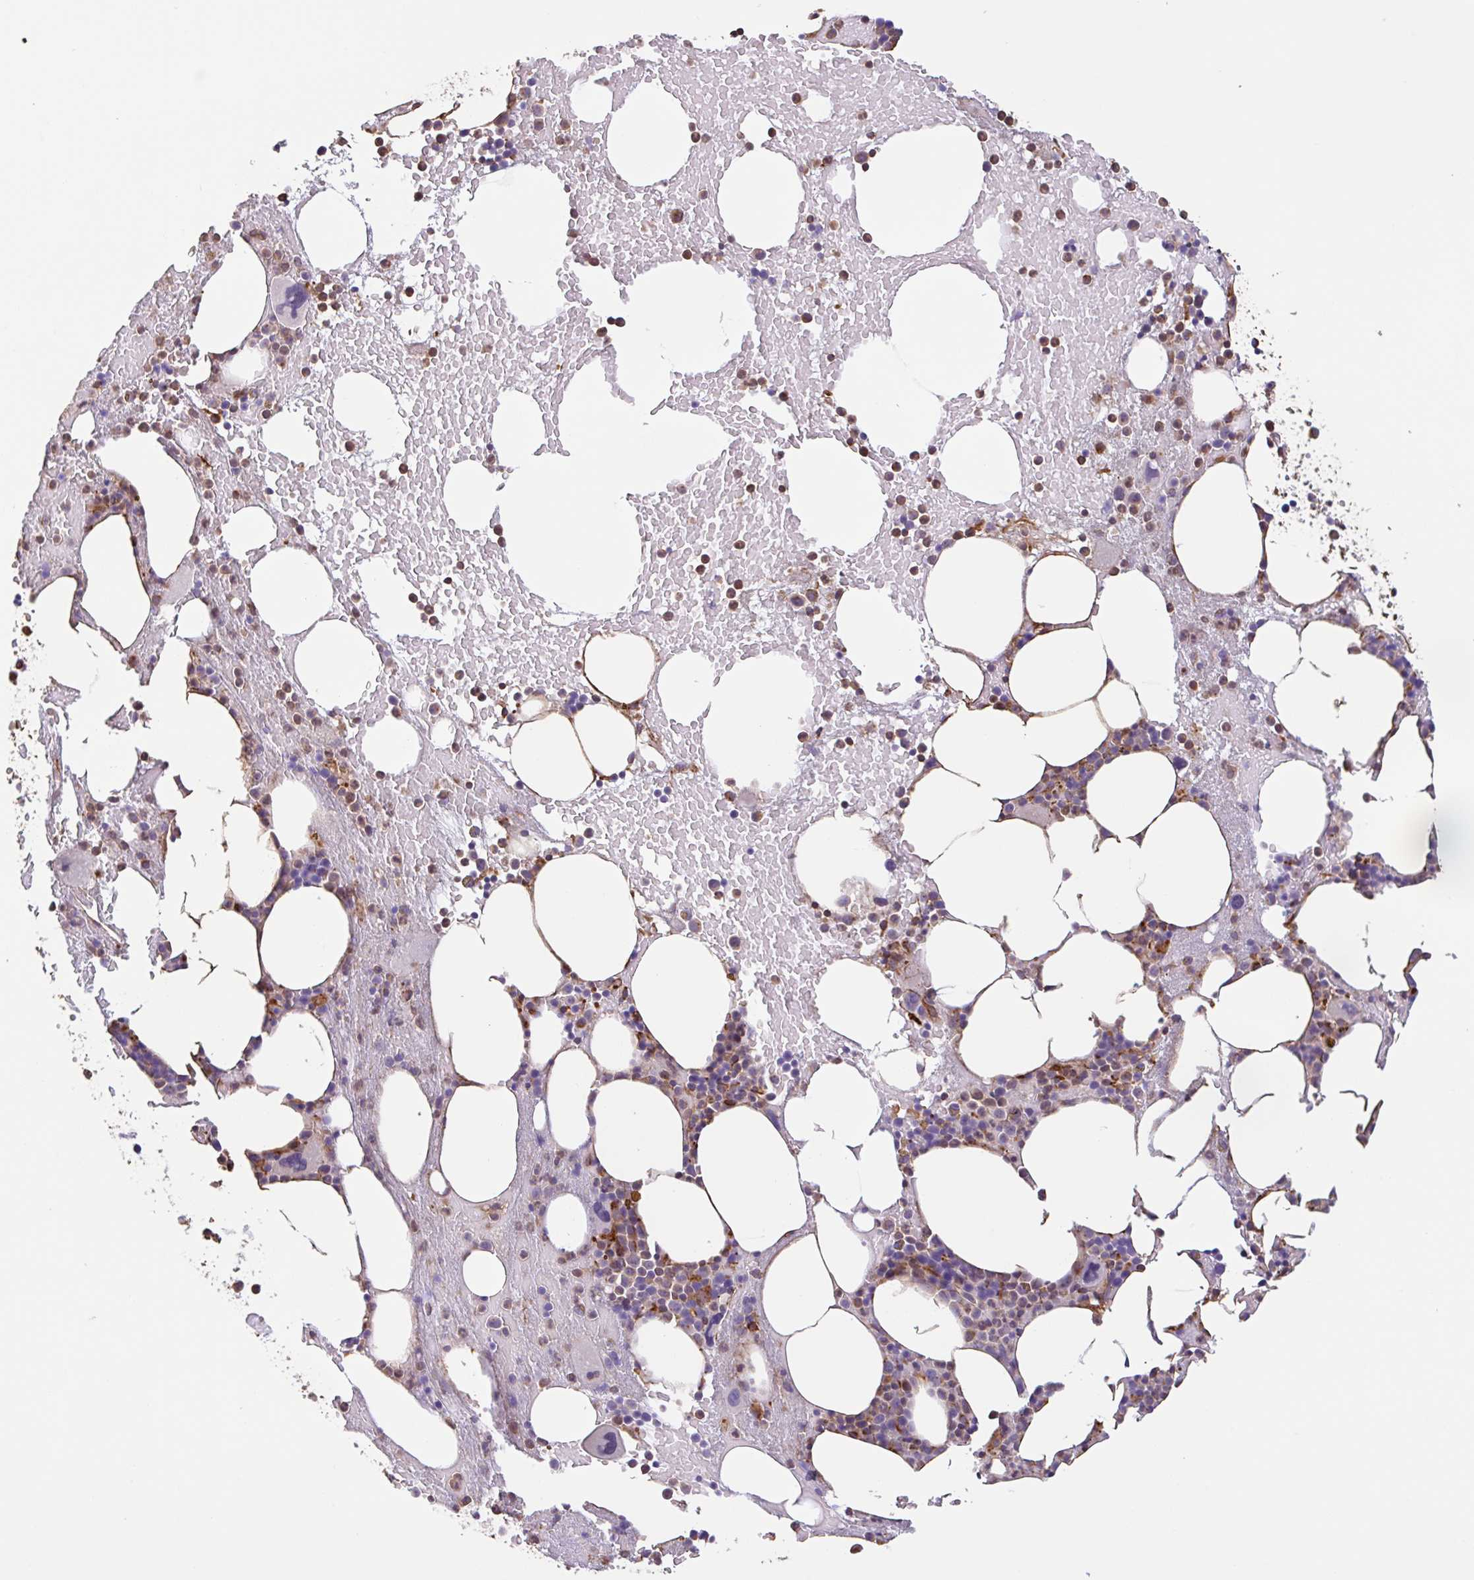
{"staining": {"intensity": "moderate", "quantity": "<25%", "location": "cytoplasmic/membranous"}, "tissue": "bone marrow", "cell_type": "Hematopoietic cells", "image_type": "normal", "snomed": [{"axis": "morphology", "description": "Normal tissue, NOS"}, {"axis": "topography", "description": "Bone marrow"}], "caption": "A photomicrograph of bone marrow stained for a protein exhibits moderate cytoplasmic/membranous brown staining in hematopoietic cells.", "gene": "ZNF790", "patient": {"sex": "female", "age": 62}}